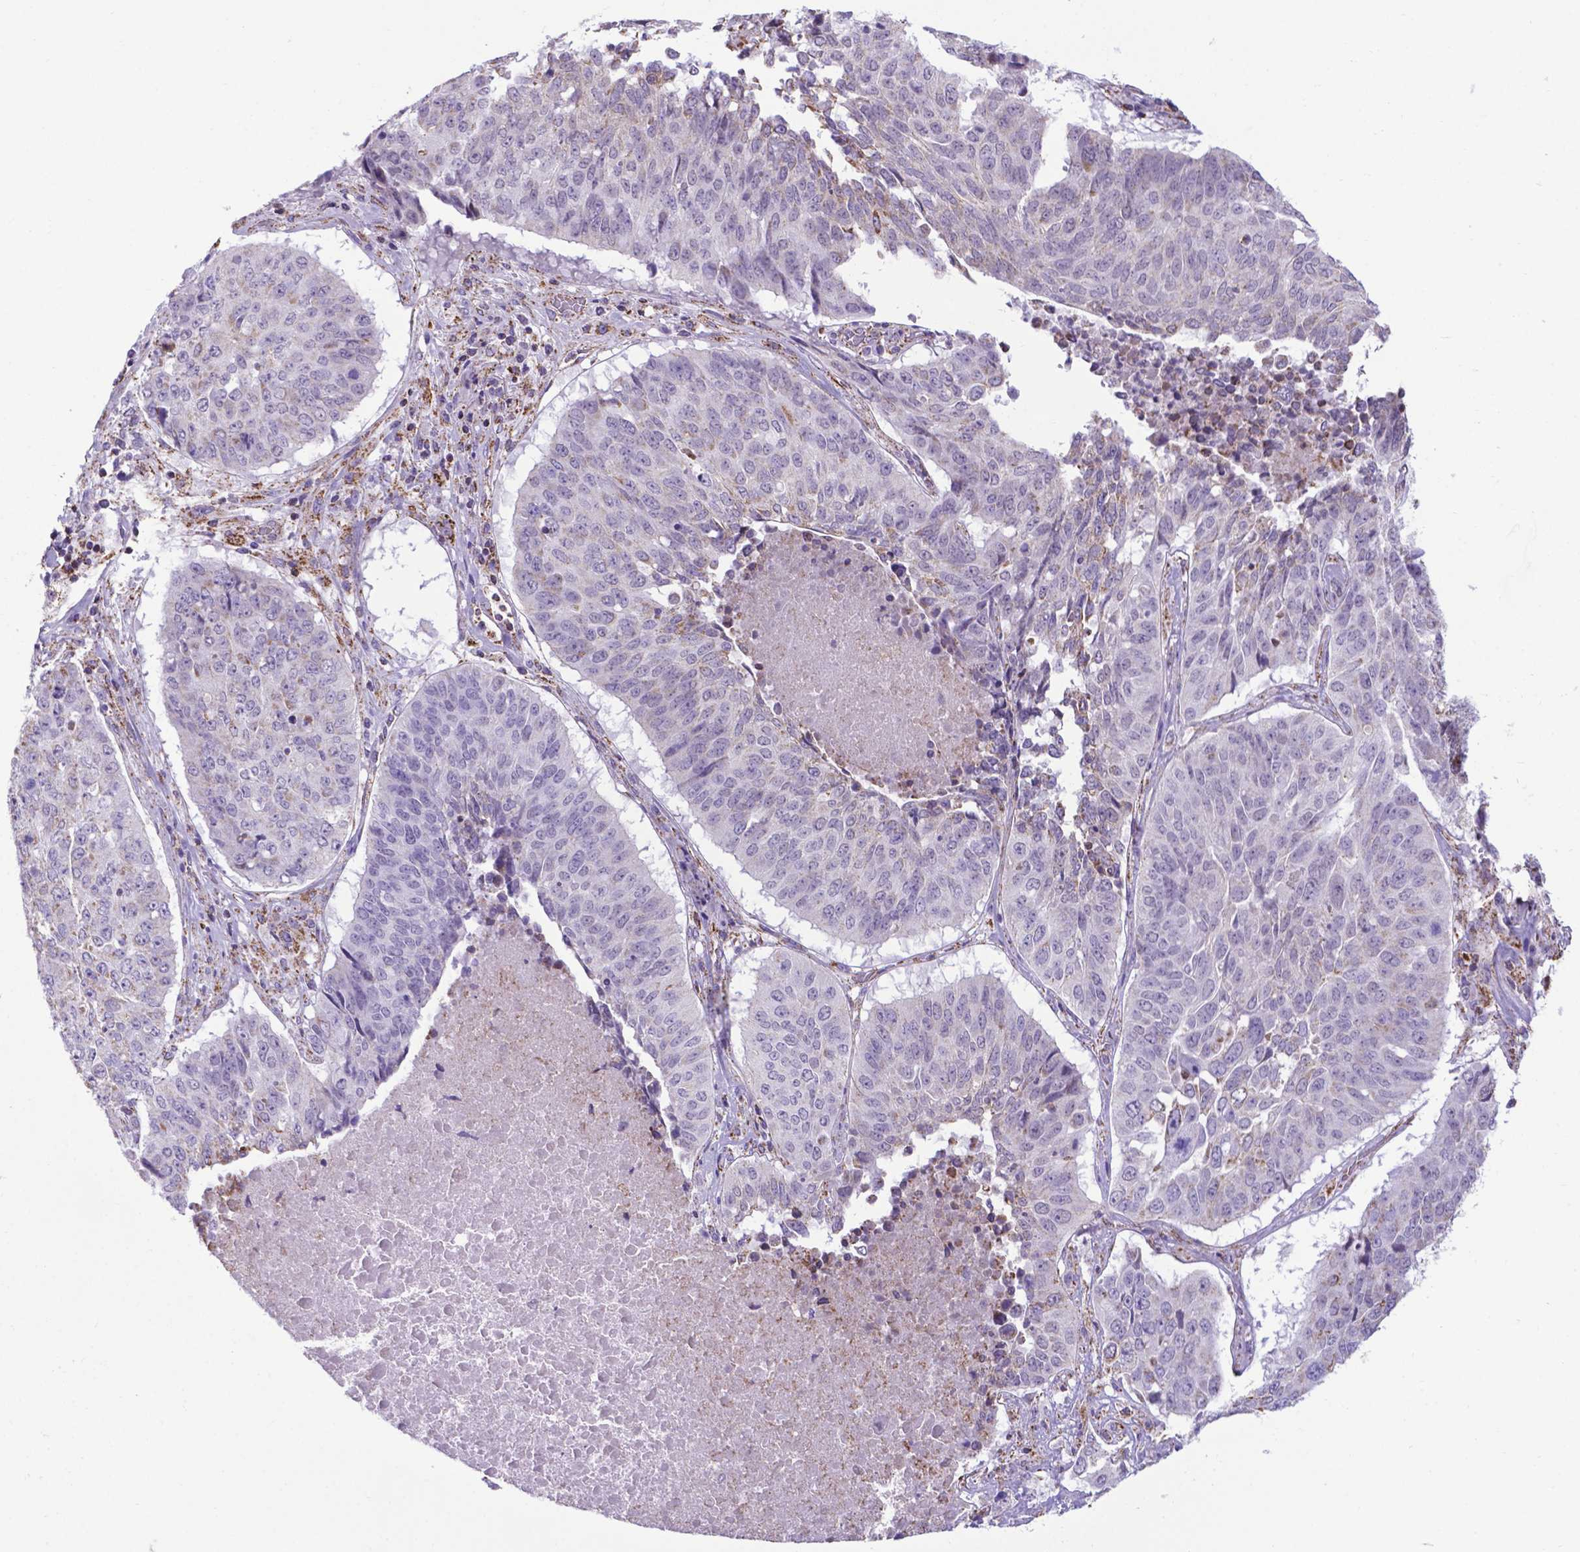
{"staining": {"intensity": "negative", "quantity": "none", "location": "none"}, "tissue": "lung cancer", "cell_type": "Tumor cells", "image_type": "cancer", "snomed": [{"axis": "morphology", "description": "Normal tissue, NOS"}, {"axis": "morphology", "description": "Squamous cell carcinoma, NOS"}, {"axis": "topography", "description": "Bronchus"}, {"axis": "topography", "description": "Lung"}], "caption": "Immunohistochemical staining of human lung cancer (squamous cell carcinoma) reveals no significant positivity in tumor cells.", "gene": "POU3F3", "patient": {"sex": "male", "age": 64}}